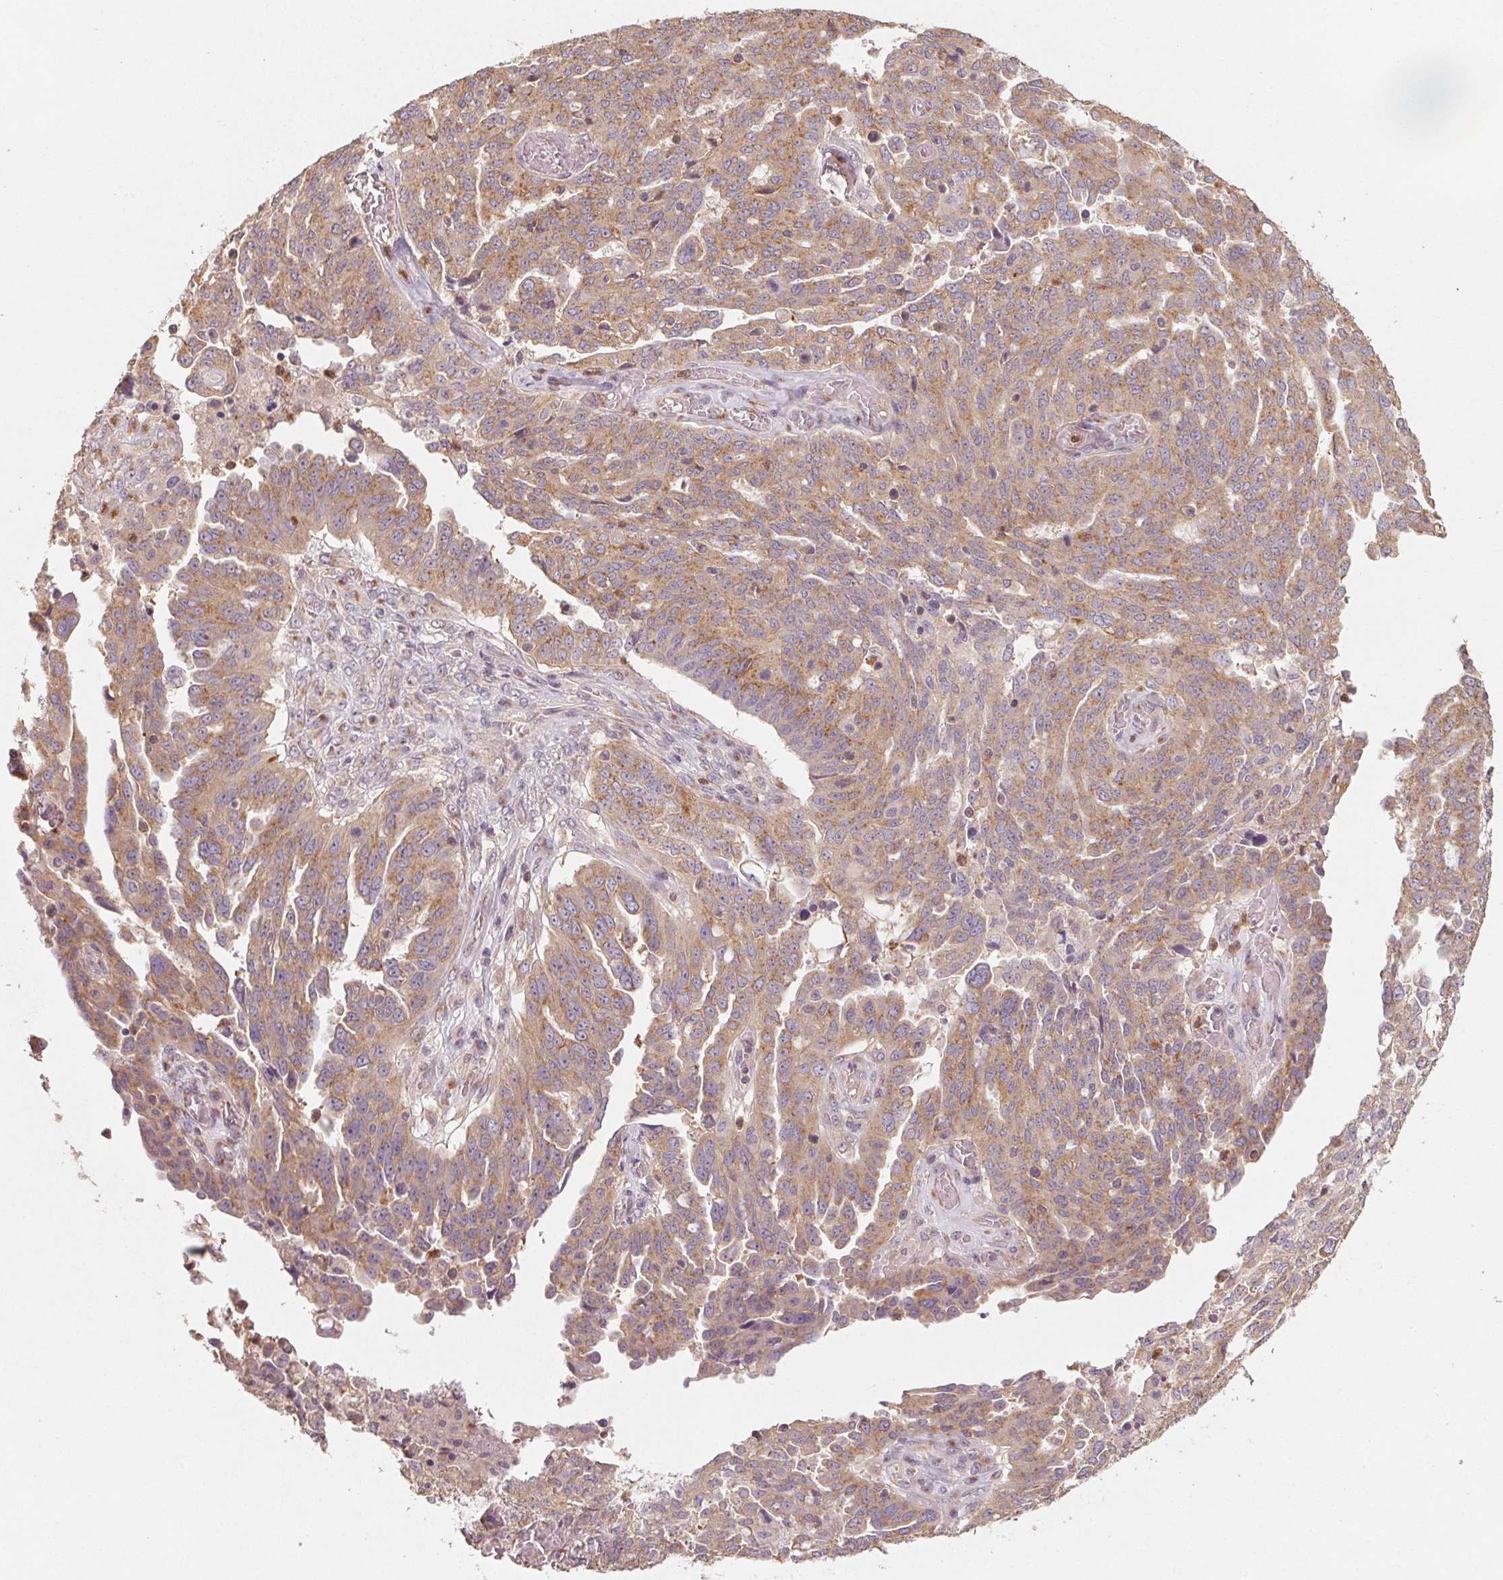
{"staining": {"intensity": "moderate", "quantity": ">75%", "location": "cytoplasmic/membranous"}, "tissue": "ovarian cancer", "cell_type": "Tumor cells", "image_type": "cancer", "snomed": [{"axis": "morphology", "description": "Cystadenocarcinoma, serous, NOS"}, {"axis": "topography", "description": "Ovary"}], "caption": "Immunohistochemical staining of human ovarian cancer (serous cystadenocarcinoma) reveals medium levels of moderate cytoplasmic/membranous protein staining in approximately >75% of tumor cells.", "gene": "AP1S1", "patient": {"sex": "female", "age": 67}}